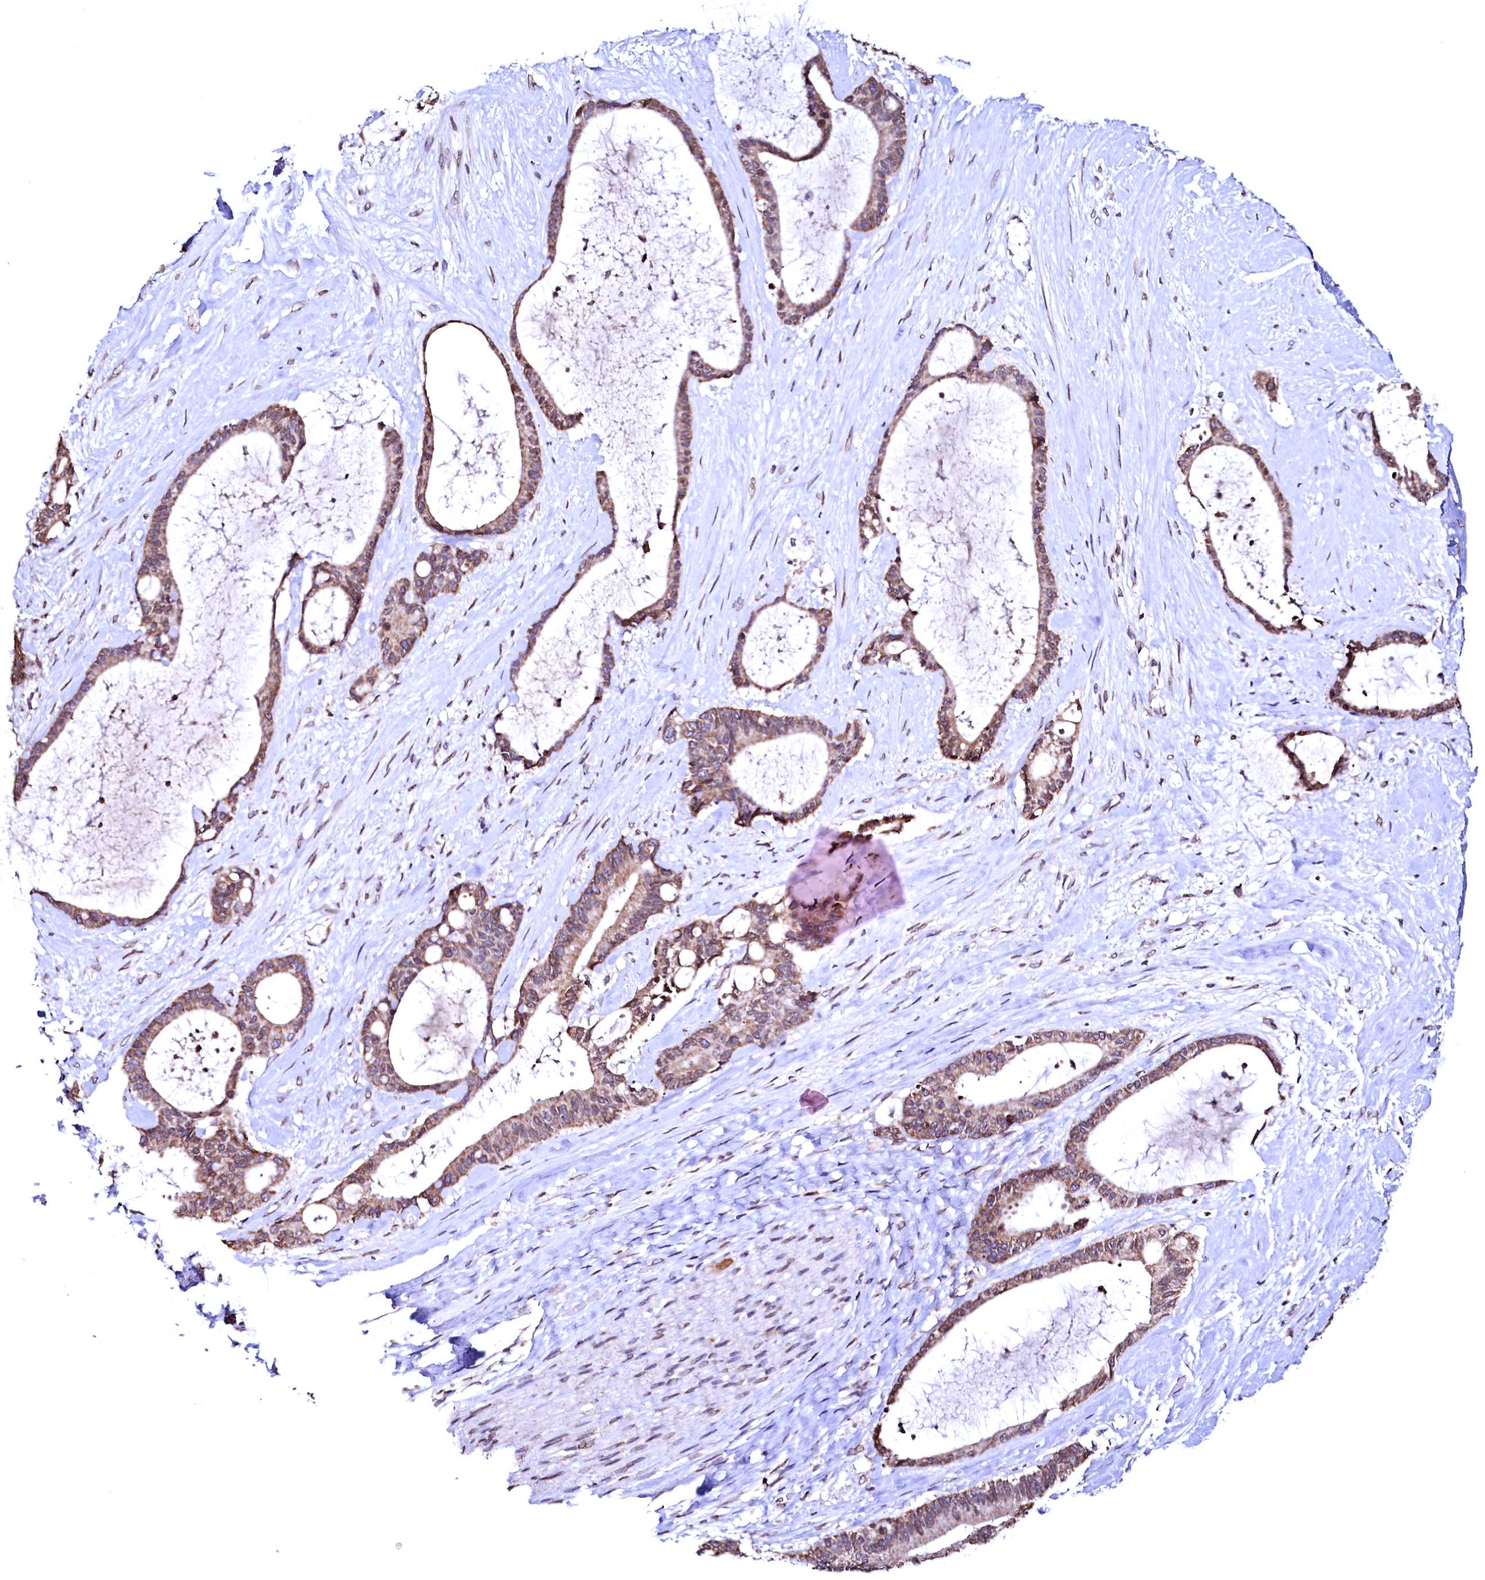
{"staining": {"intensity": "moderate", "quantity": ">75%", "location": "cytoplasmic/membranous"}, "tissue": "liver cancer", "cell_type": "Tumor cells", "image_type": "cancer", "snomed": [{"axis": "morphology", "description": "Normal tissue, NOS"}, {"axis": "morphology", "description": "Cholangiocarcinoma"}, {"axis": "topography", "description": "Liver"}, {"axis": "topography", "description": "Peripheral nerve tissue"}], "caption": "Human liver cancer (cholangiocarcinoma) stained with a protein marker exhibits moderate staining in tumor cells.", "gene": "HAND1", "patient": {"sex": "female", "age": 73}}